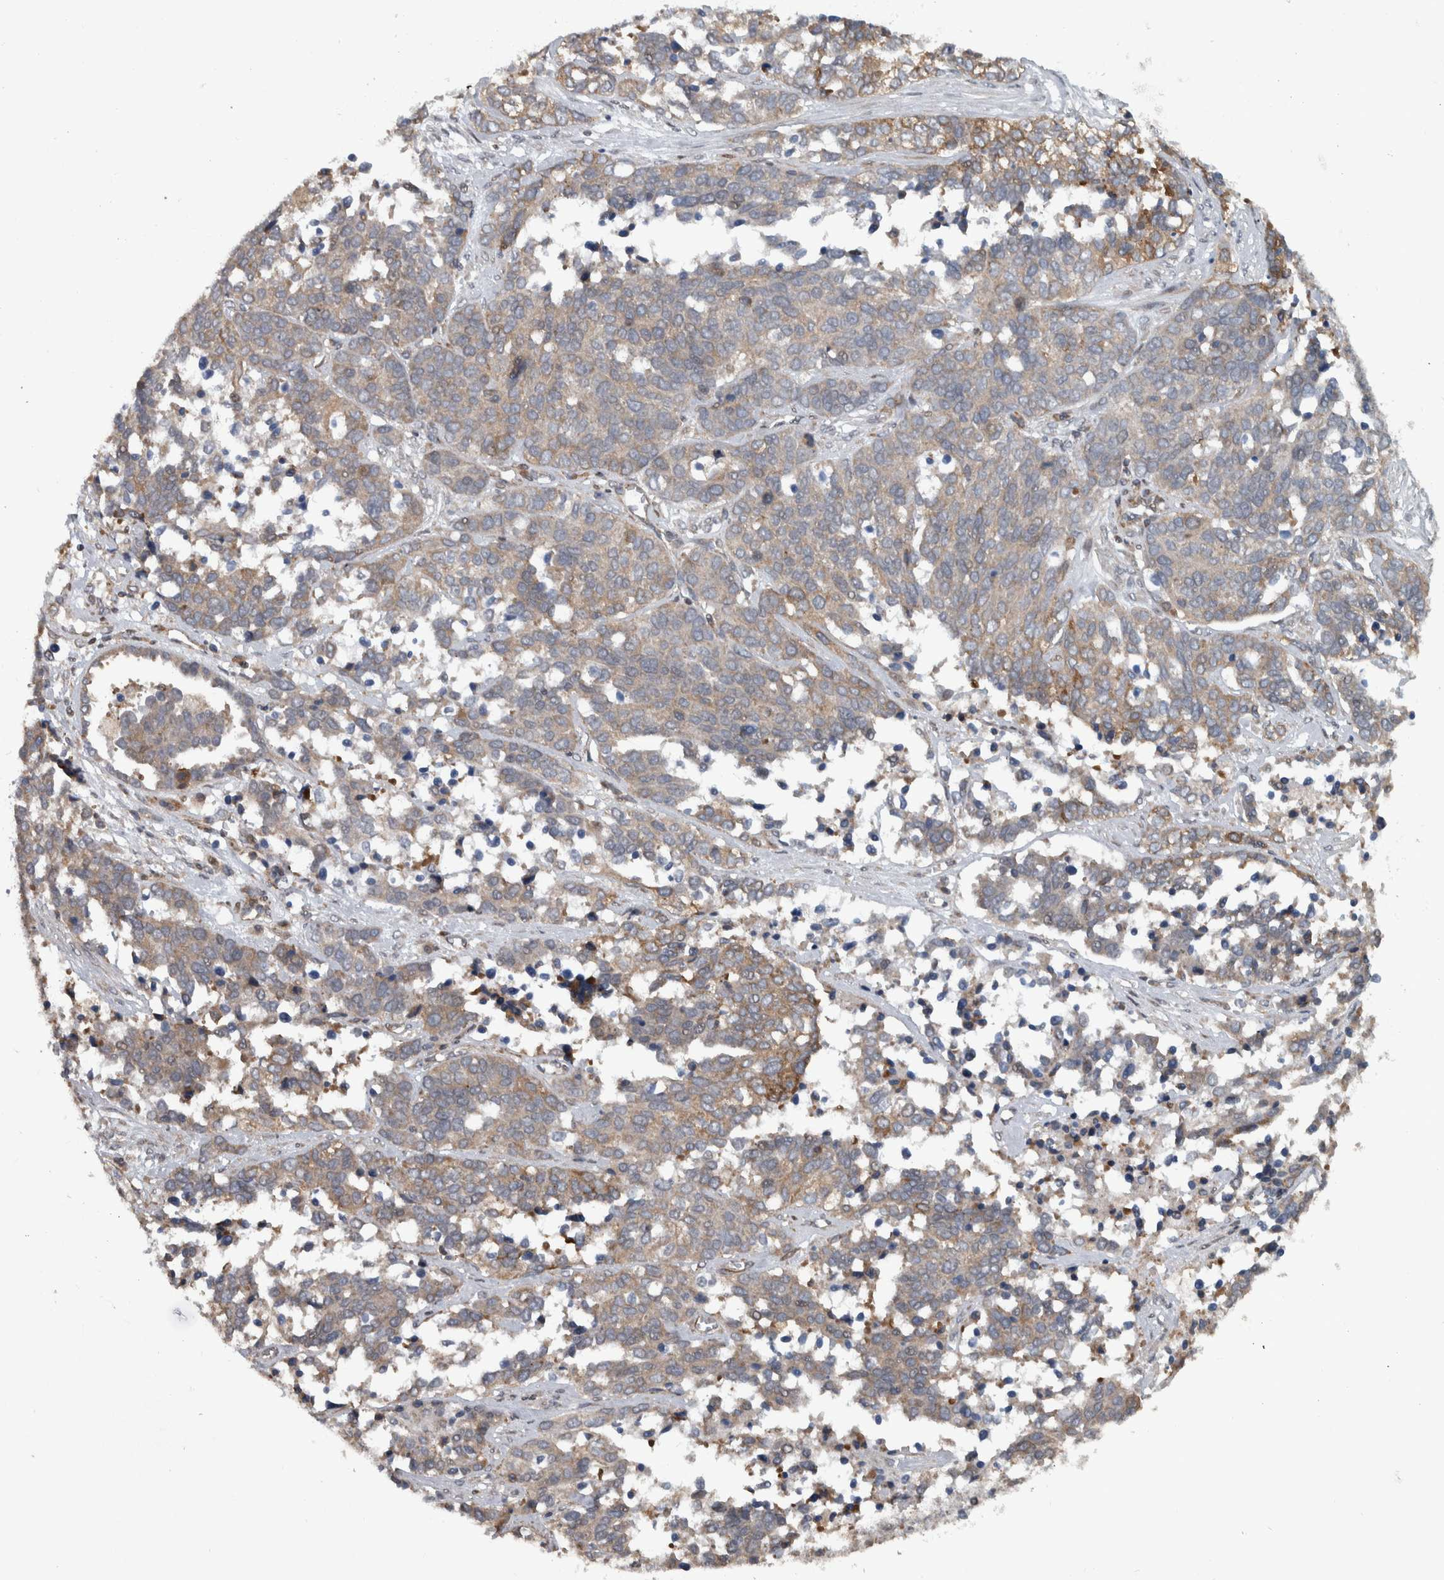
{"staining": {"intensity": "weak", "quantity": "25%-75%", "location": "cytoplasmic/membranous"}, "tissue": "ovarian cancer", "cell_type": "Tumor cells", "image_type": "cancer", "snomed": [{"axis": "morphology", "description": "Cystadenocarcinoma, serous, NOS"}, {"axis": "topography", "description": "Ovary"}], "caption": "An immunohistochemistry histopathology image of tumor tissue is shown. Protein staining in brown highlights weak cytoplasmic/membranous positivity in ovarian cancer (serous cystadenocarcinoma) within tumor cells.", "gene": "BAIAP2L1", "patient": {"sex": "female", "age": 44}}